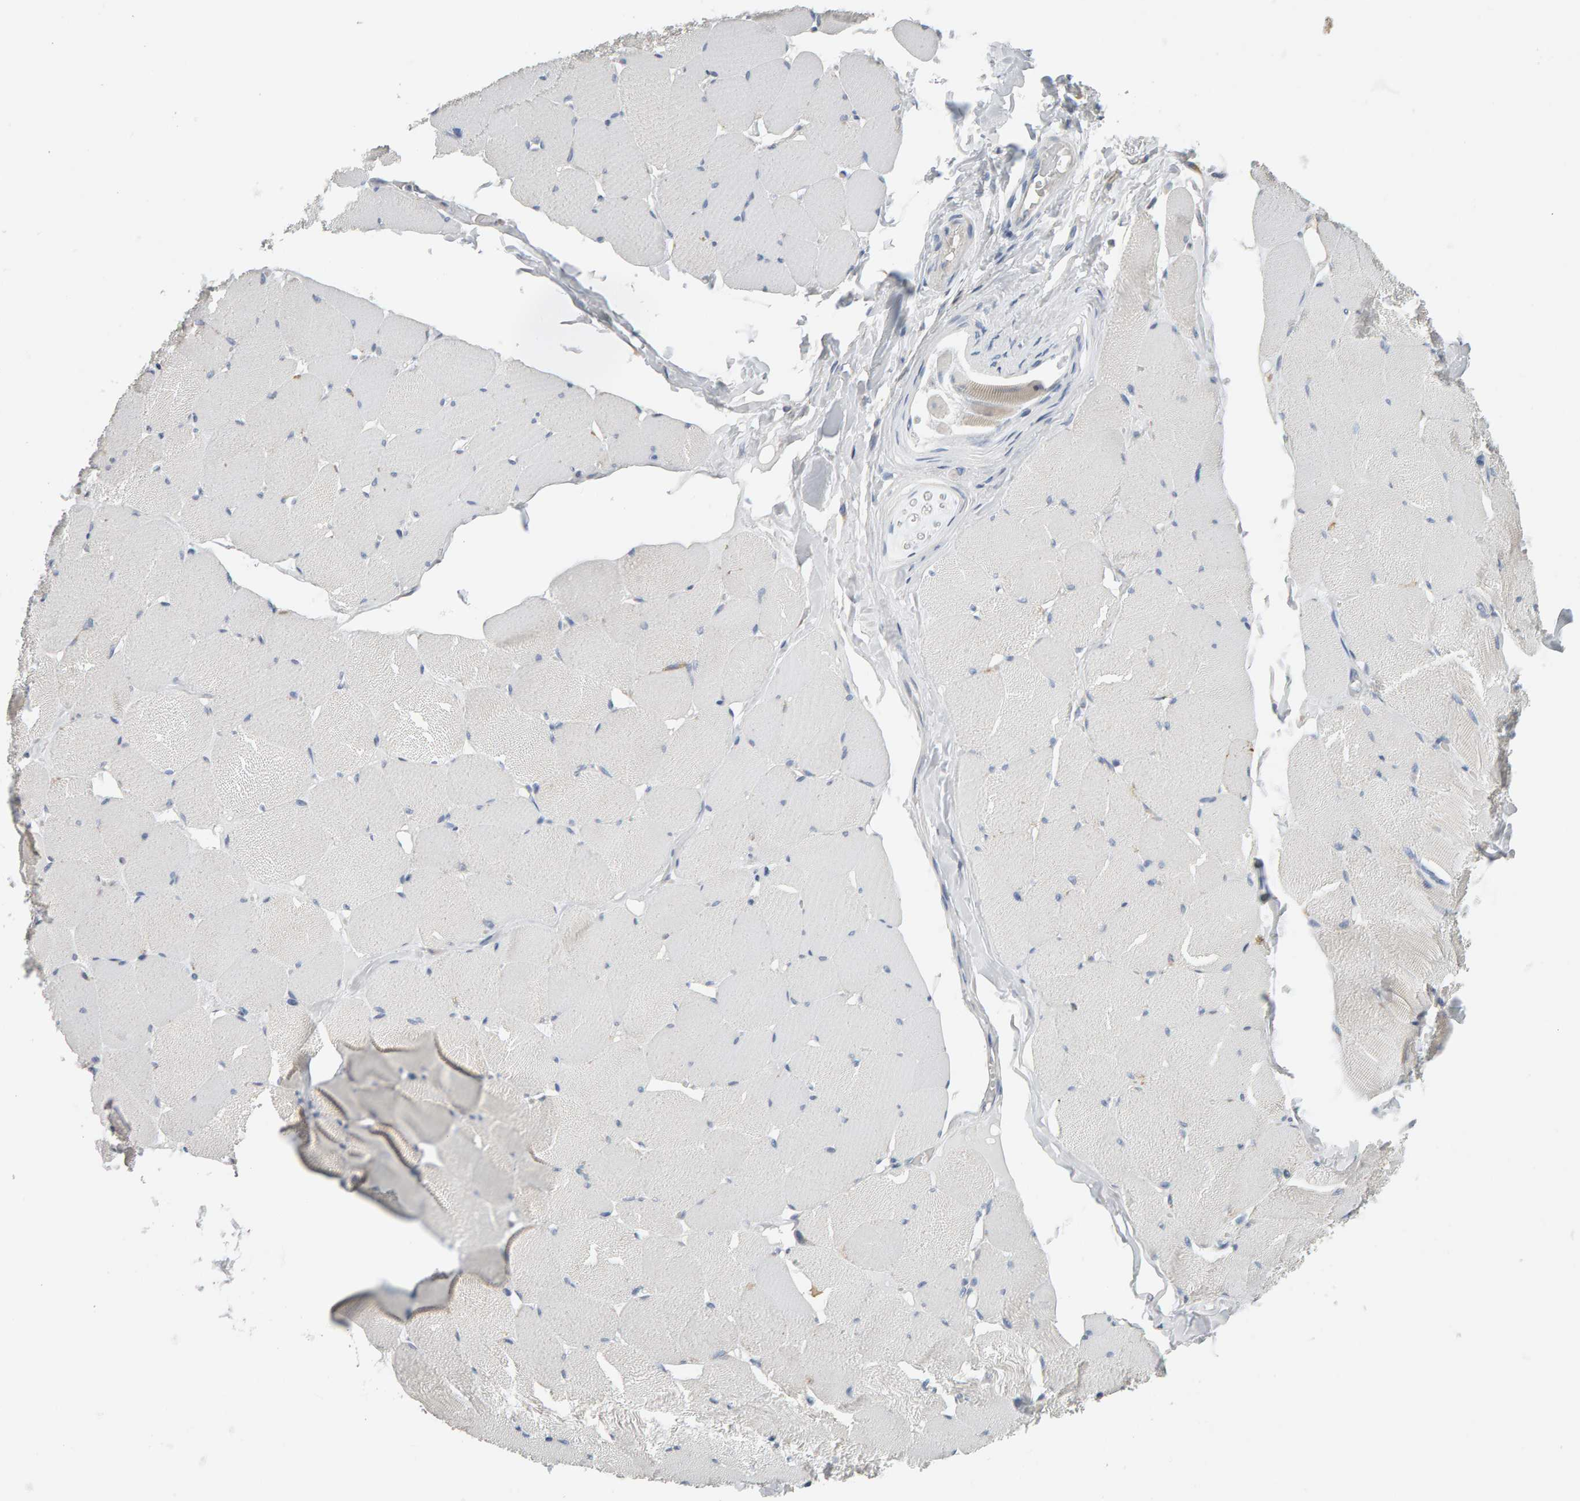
{"staining": {"intensity": "negative", "quantity": "none", "location": "none"}, "tissue": "skeletal muscle", "cell_type": "Myocytes", "image_type": "normal", "snomed": [{"axis": "morphology", "description": "Normal tissue, NOS"}, {"axis": "topography", "description": "Skin"}, {"axis": "topography", "description": "Skeletal muscle"}], "caption": "DAB (3,3'-diaminobenzidine) immunohistochemical staining of normal skeletal muscle reveals no significant expression in myocytes.", "gene": "ADHFE1", "patient": {"sex": "male", "age": 83}}